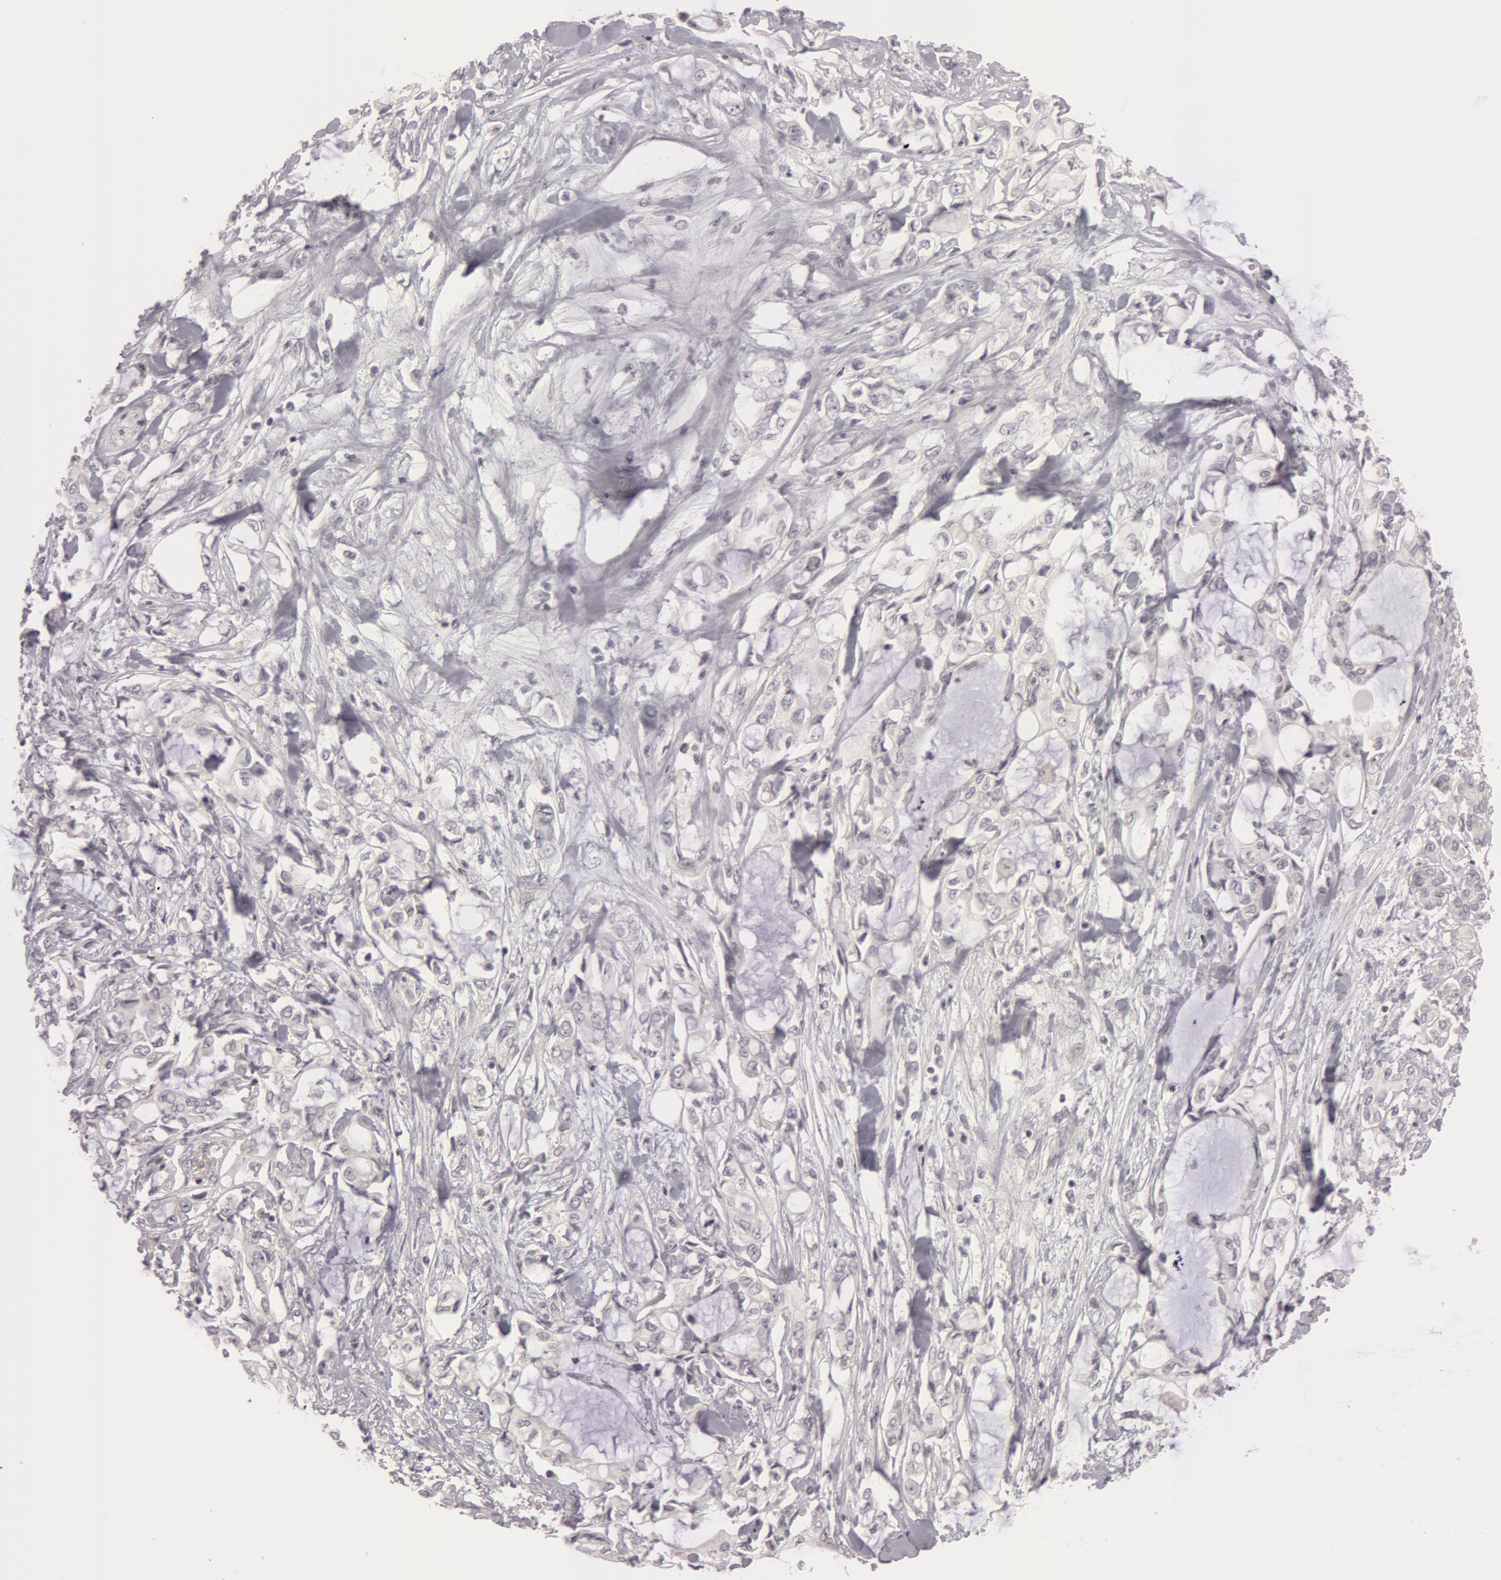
{"staining": {"intensity": "negative", "quantity": "none", "location": "none"}, "tissue": "pancreatic cancer", "cell_type": "Tumor cells", "image_type": "cancer", "snomed": [{"axis": "morphology", "description": "Adenocarcinoma, NOS"}, {"axis": "topography", "description": "Pancreas"}], "caption": "Protein analysis of pancreatic adenocarcinoma displays no significant expression in tumor cells. (Stains: DAB (3,3'-diaminobenzidine) immunohistochemistry with hematoxylin counter stain, Microscopy: brightfield microscopy at high magnification).", "gene": "RALGAPA1", "patient": {"sex": "female", "age": 70}}